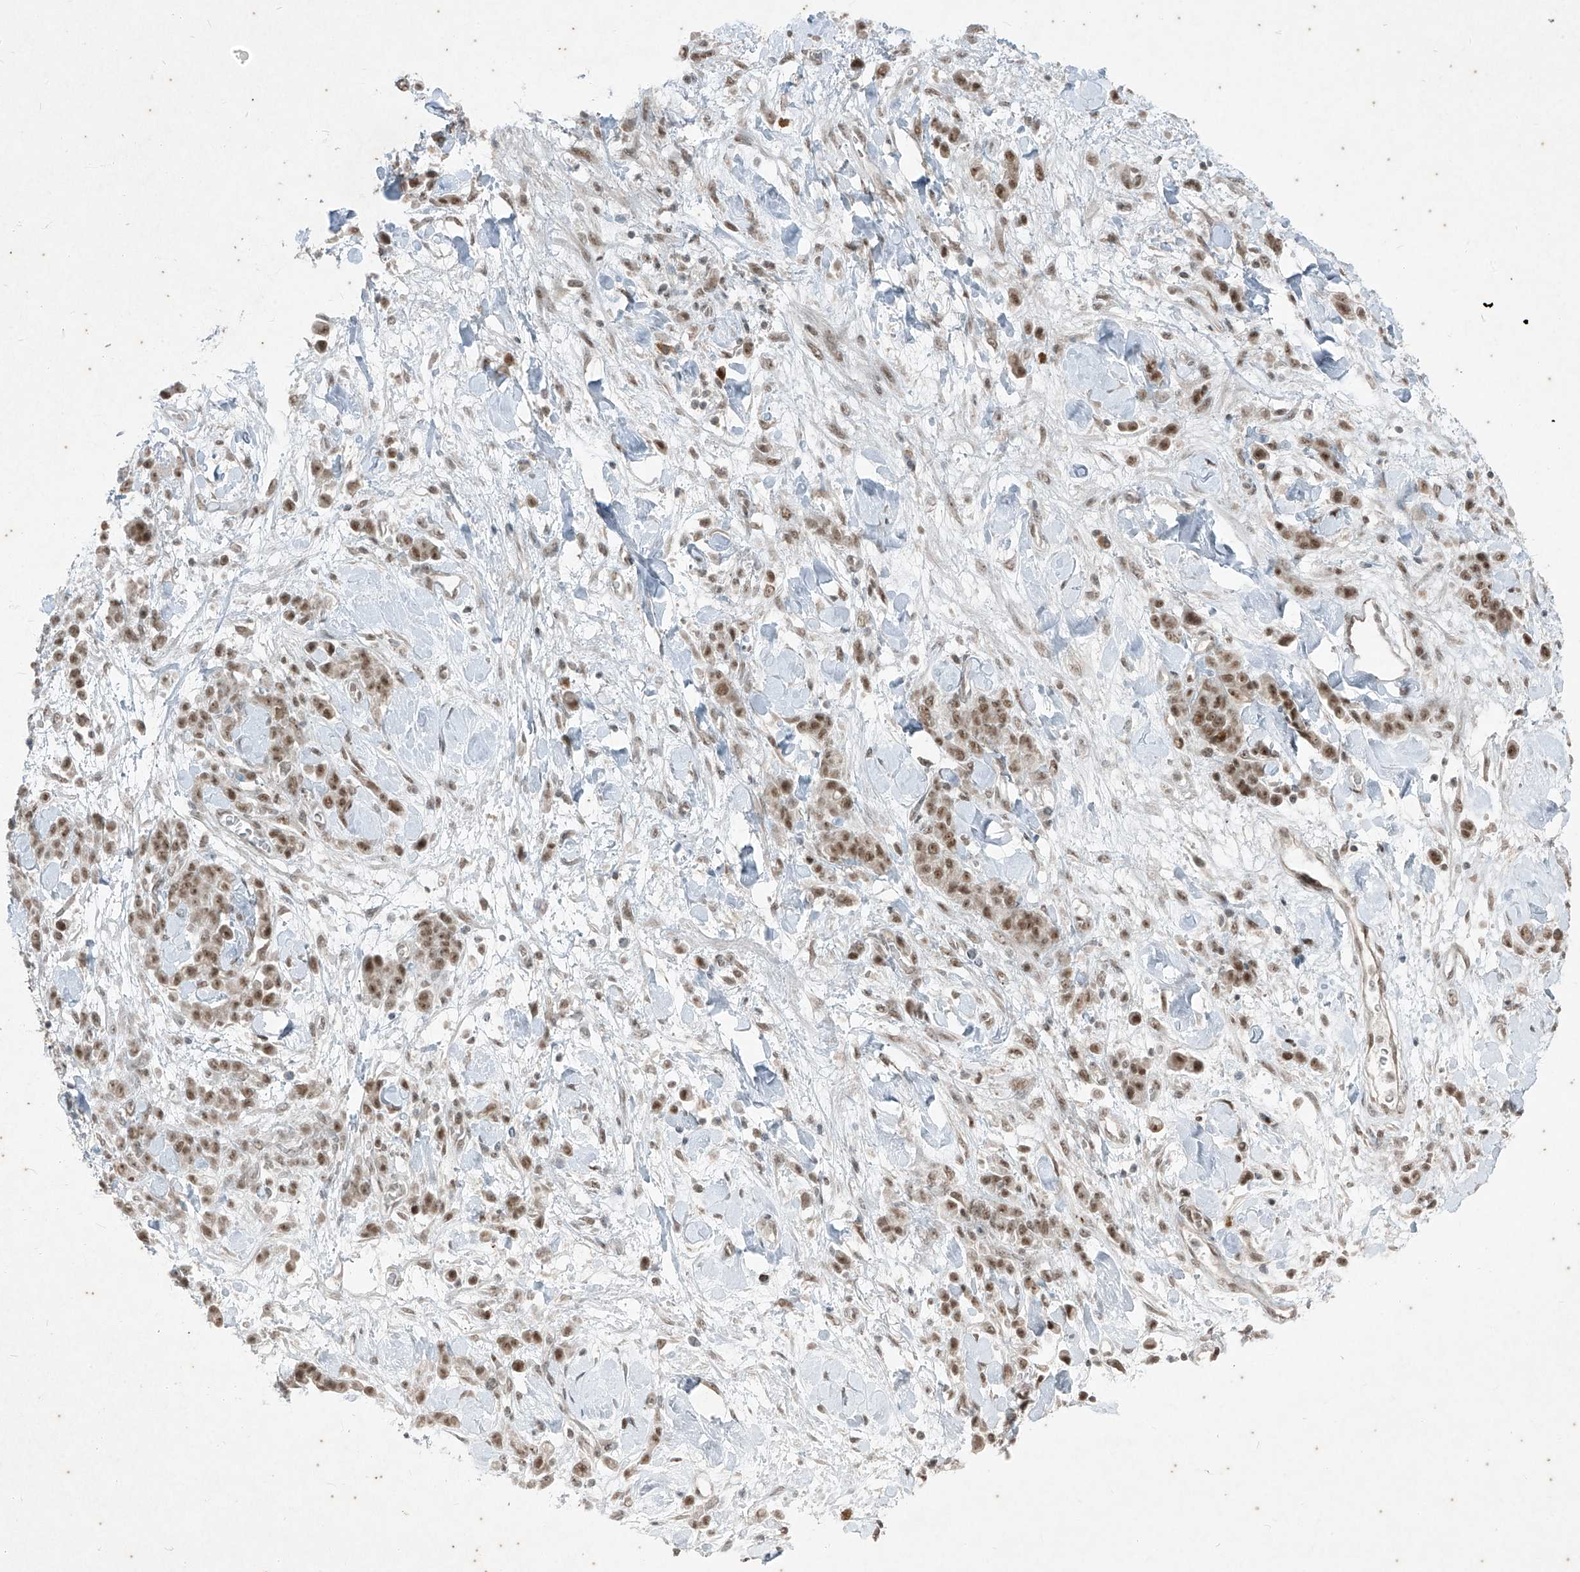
{"staining": {"intensity": "moderate", "quantity": ">75%", "location": "nuclear"}, "tissue": "stomach cancer", "cell_type": "Tumor cells", "image_type": "cancer", "snomed": [{"axis": "morphology", "description": "Normal tissue, NOS"}, {"axis": "morphology", "description": "Adenocarcinoma, NOS"}, {"axis": "topography", "description": "Stomach"}], "caption": "IHC micrograph of neoplastic tissue: human stomach cancer stained using IHC exhibits medium levels of moderate protein expression localized specifically in the nuclear of tumor cells, appearing as a nuclear brown color.", "gene": "ZNF354B", "patient": {"sex": "male", "age": 82}}